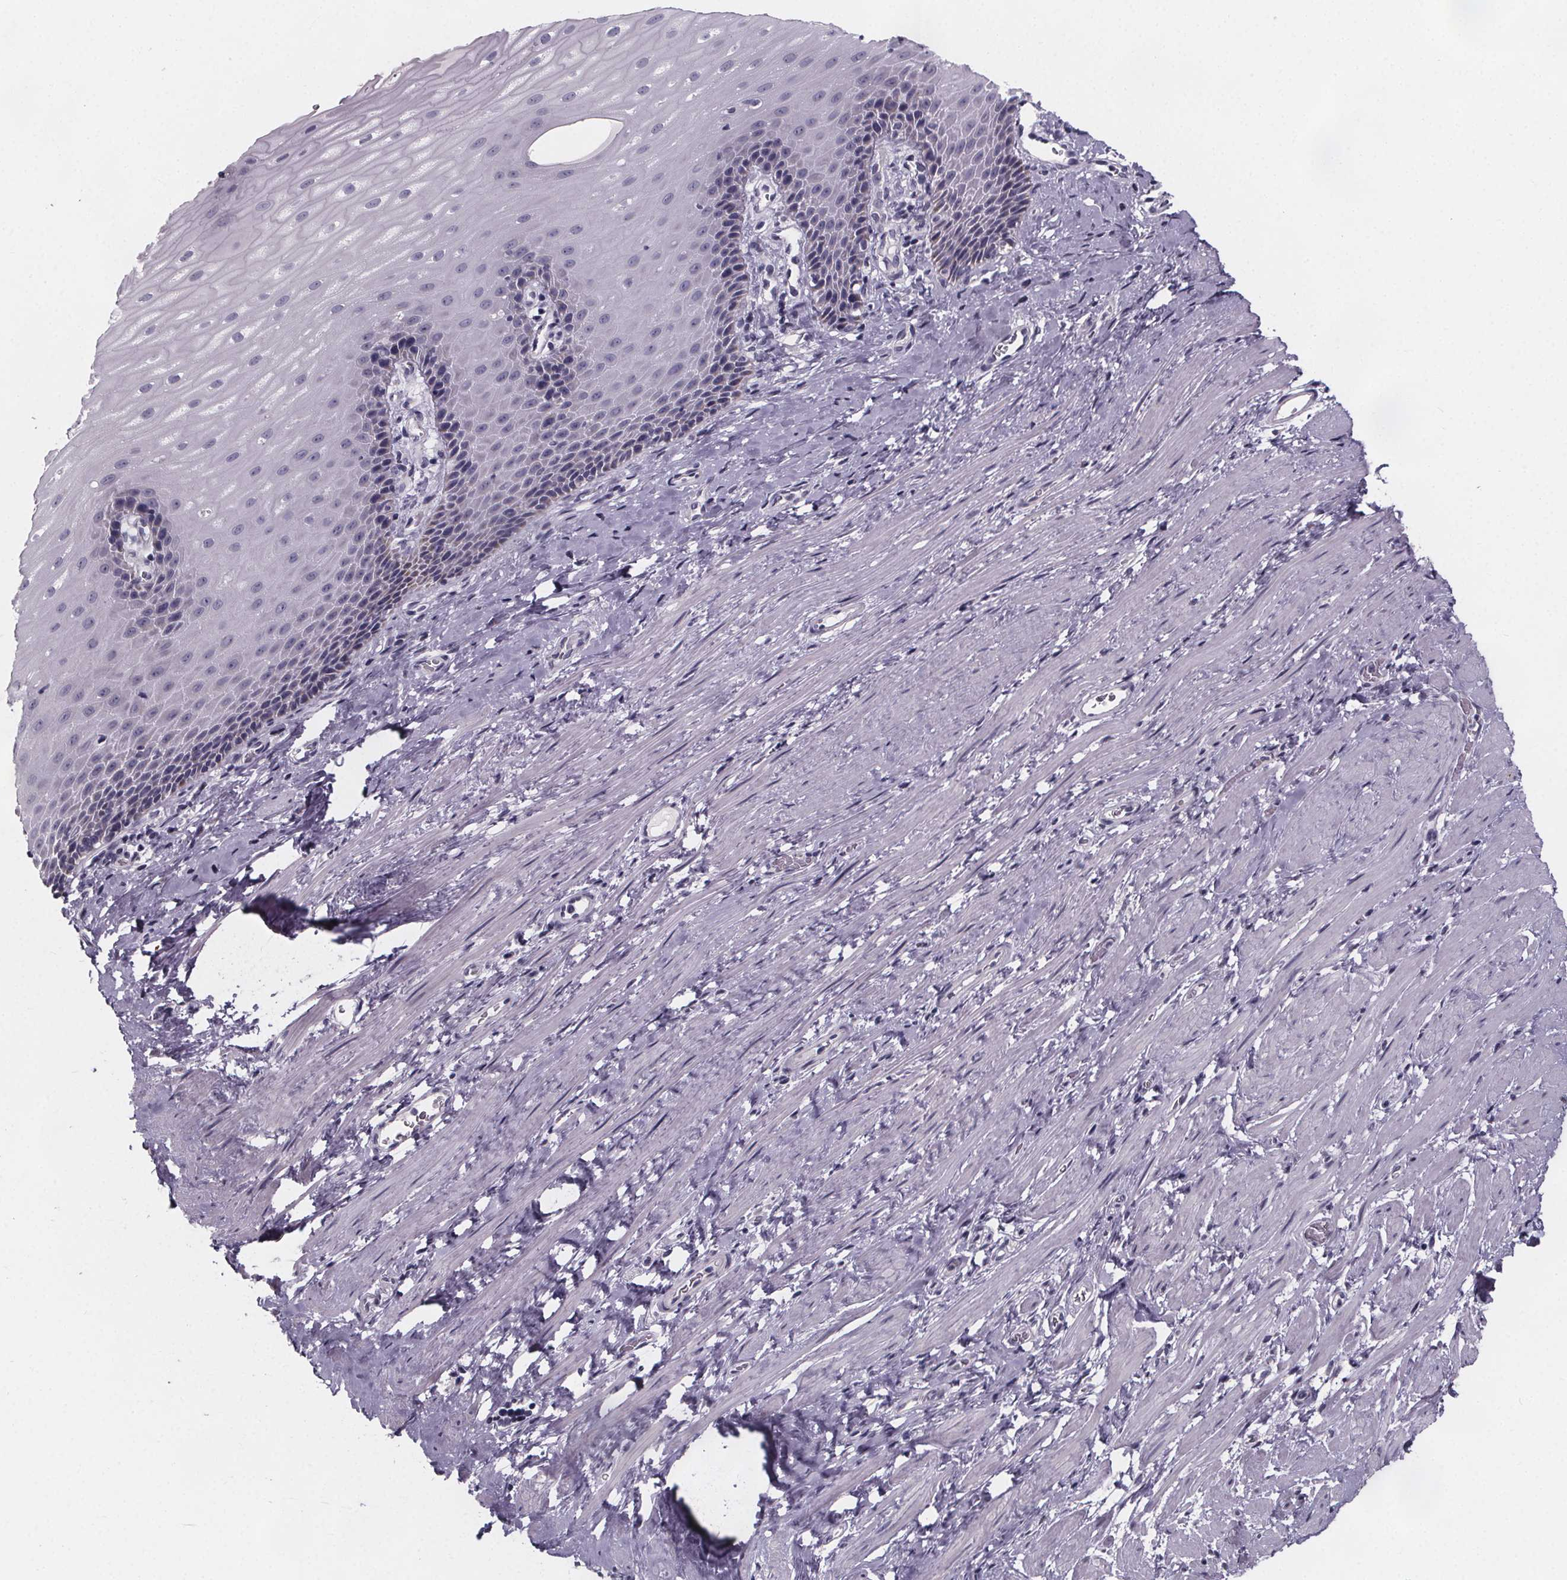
{"staining": {"intensity": "negative", "quantity": "none", "location": "none"}, "tissue": "esophagus", "cell_type": "Squamous epithelial cells", "image_type": "normal", "snomed": [{"axis": "morphology", "description": "Normal tissue, NOS"}, {"axis": "topography", "description": "Esophagus"}], "caption": "IHC histopathology image of benign esophagus stained for a protein (brown), which demonstrates no expression in squamous epithelial cells. (Immunohistochemistry, brightfield microscopy, high magnification).", "gene": "PAH", "patient": {"sex": "male", "age": 64}}